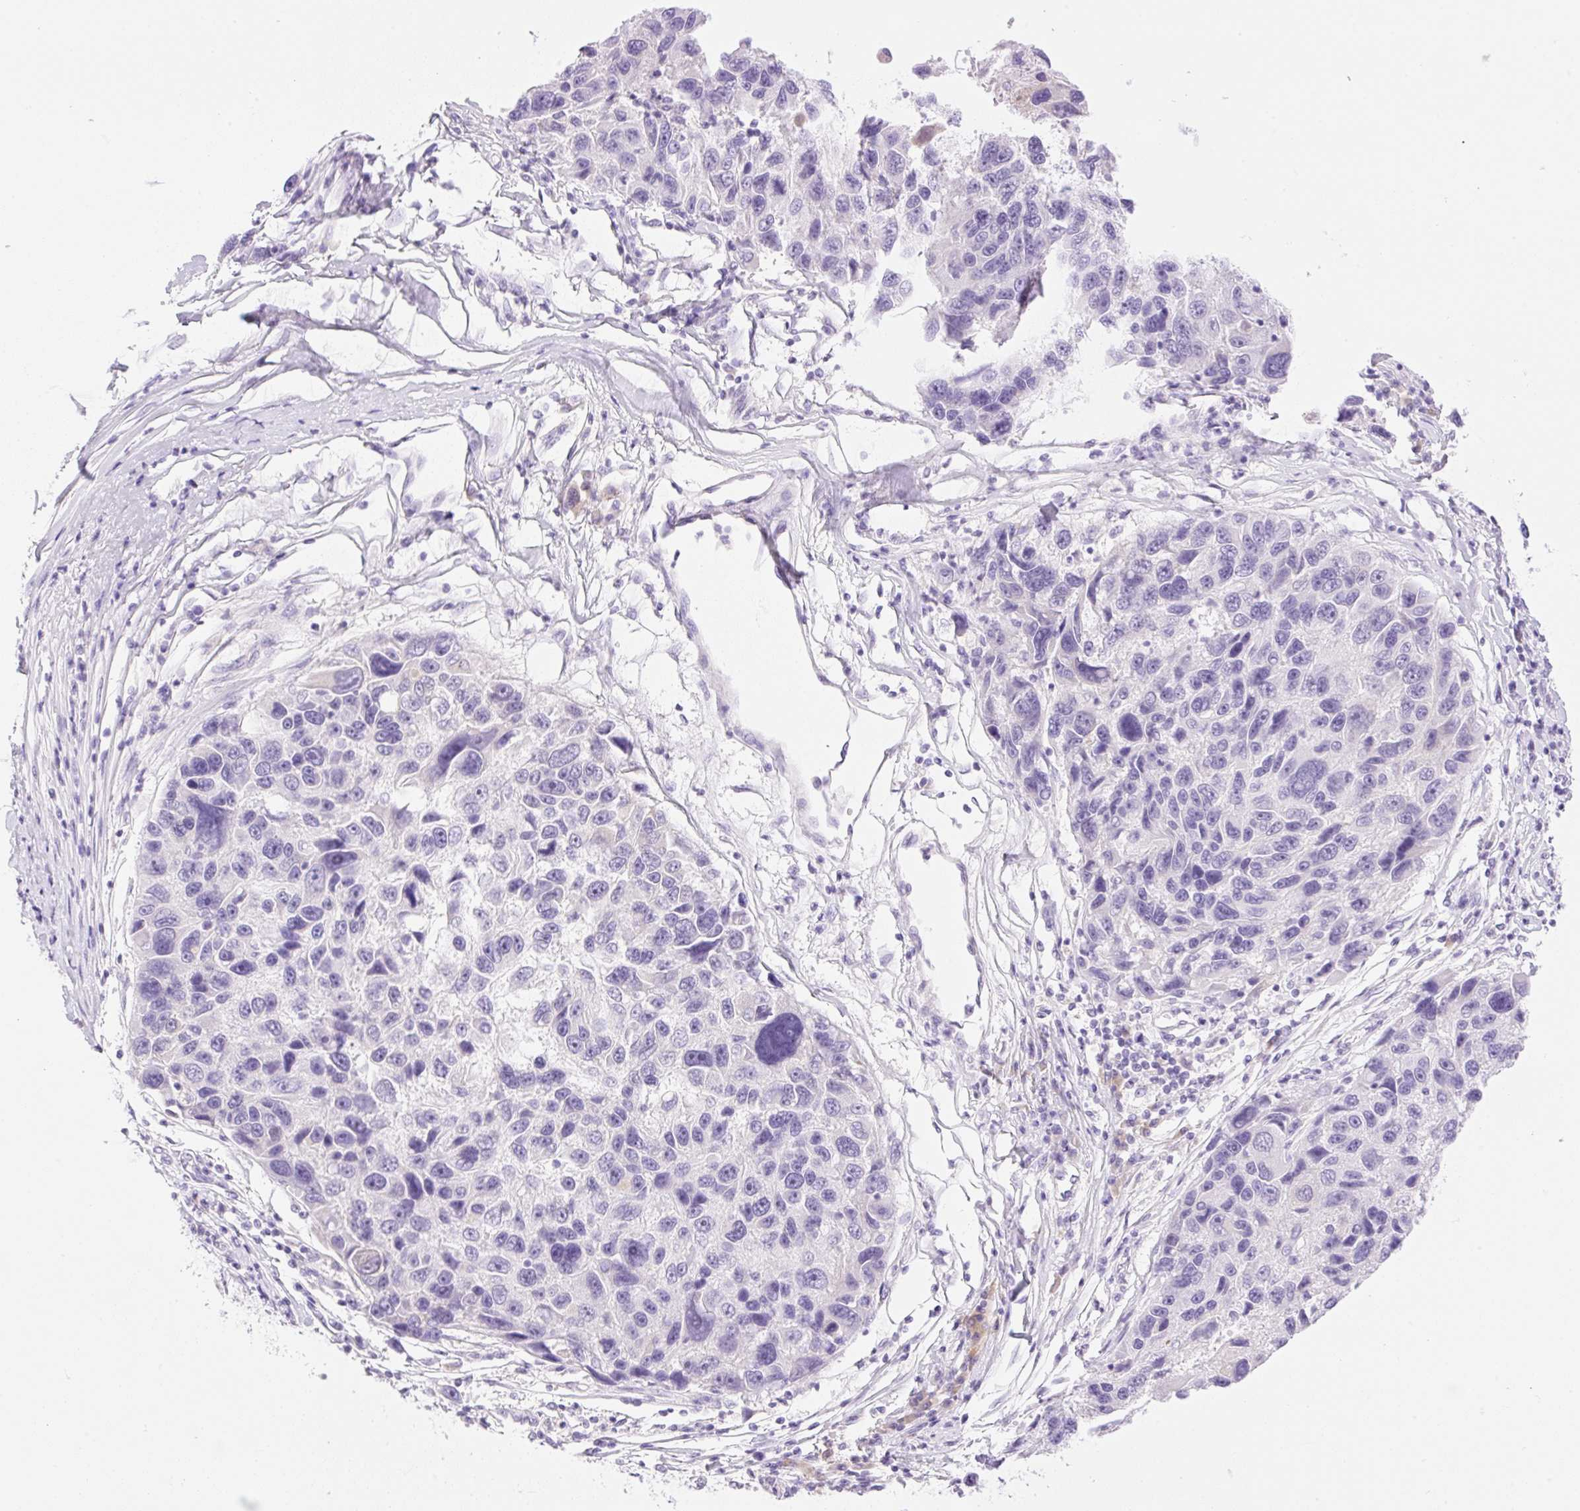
{"staining": {"intensity": "negative", "quantity": "none", "location": "none"}, "tissue": "melanoma", "cell_type": "Tumor cells", "image_type": "cancer", "snomed": [{"axis": "morphology", "description": "Malignant melanoma, NOS"}, {"axis": "topography", "description": "Skin"}], "caption": "High power microscopy image of an immunohistochemistry image of melanoma, revealing no significant positivity in tumor cells.", "gene": "PALM3", "patient": {"sex": "male", "age": 53}}